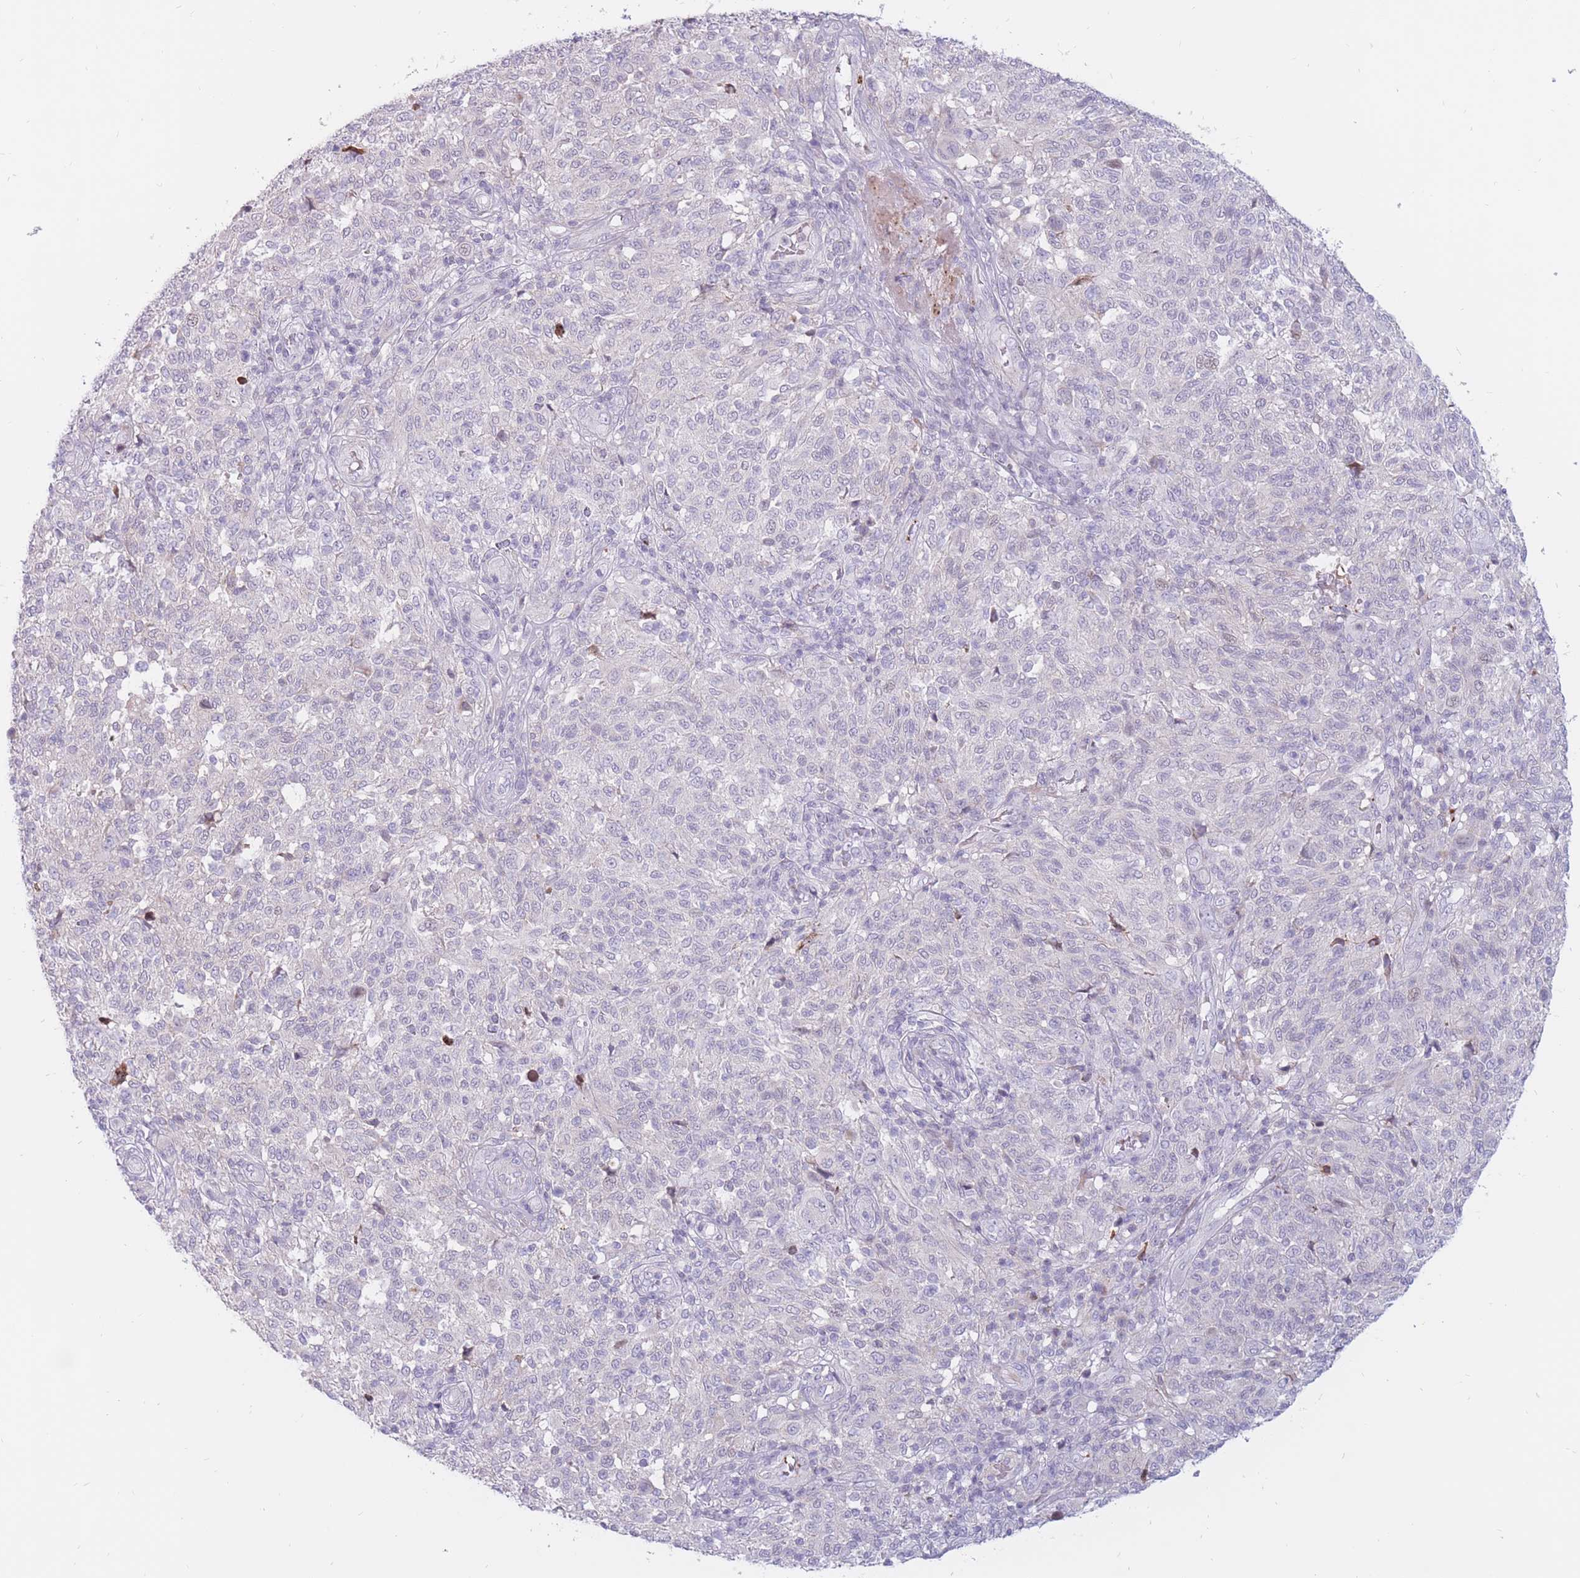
{"staining": {"intensity": "negative", "quantity": "none", "location": "none"}, "tissue": "melanoma", "cell_type": "Tumor cells", "image_type": "cancer", "snomed": [{"axis": "morphology", "description": "Malignant melanoma, NOS"}, {"axis": "topography", "description": "Skin"}], "caption": "An immunohistochemistry micrograph of malignant melanoma is shown. There is no staining in tumor cells of malignant melanoma.", "gene": "PTGDR", "patient": {"sex": "male", "age": 66}}